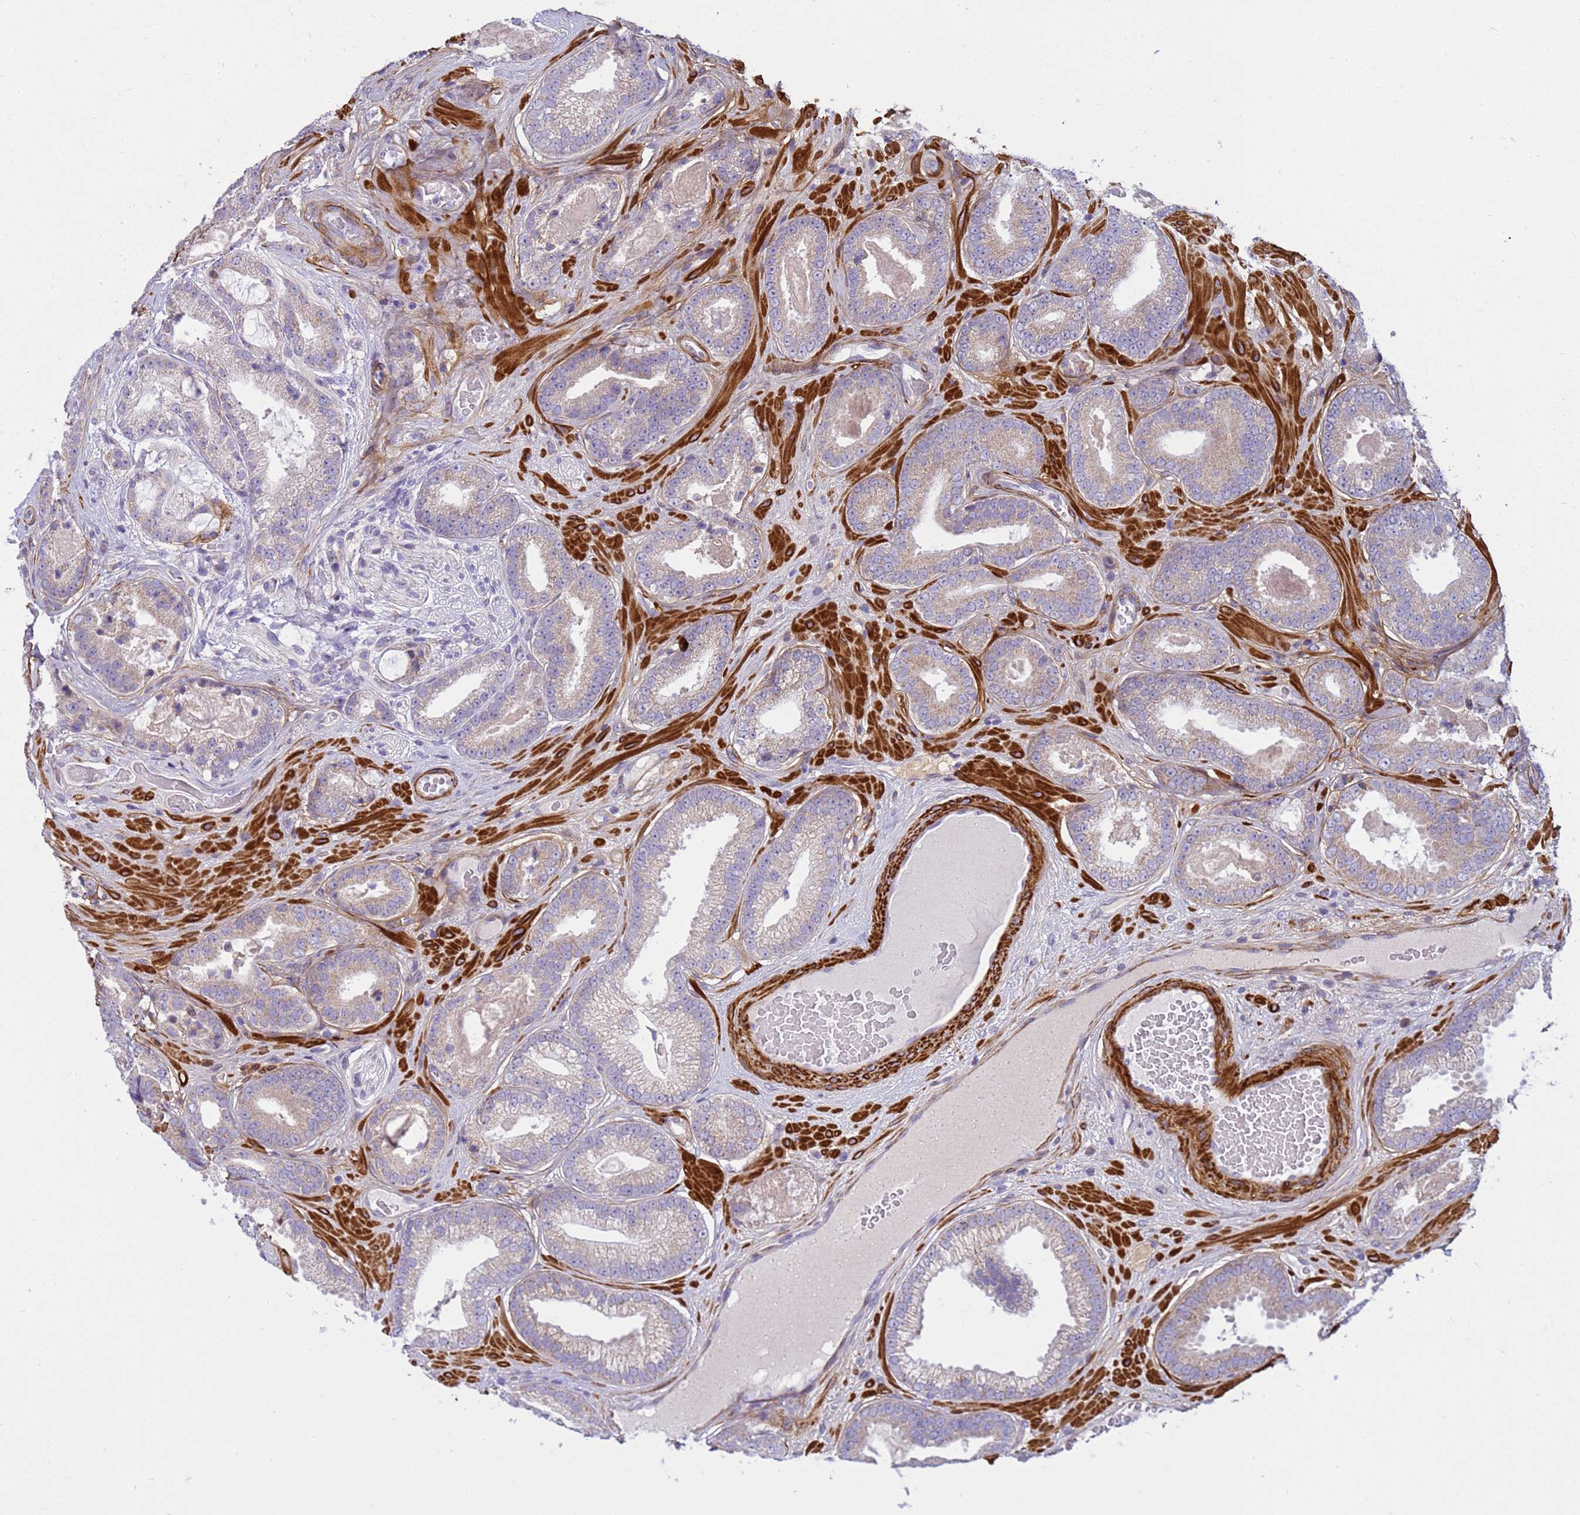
{"staining": {"intensity": "weak", "quantity": "25%-75%", "location": "cytoplasmic/membranous"}, "tissue": "prostate cancer", "cell_type": "Tumor cells", "image_type": "cancer", "snomed": [{"axis": "morphology", "description": "Adenocarcinoma, Low grade"}, {"axis": "topography", "description": "Prostate"}], "caption": "Adenocarcinoma (low-grade) (prostate) was stained to show a protein in brown. There is low levels of weak cytoplasmic/membranous staining in about 25%-75% of tumor cells.", "gene": "P2RX7", "patient": {"sex": "male", "age": 57}}